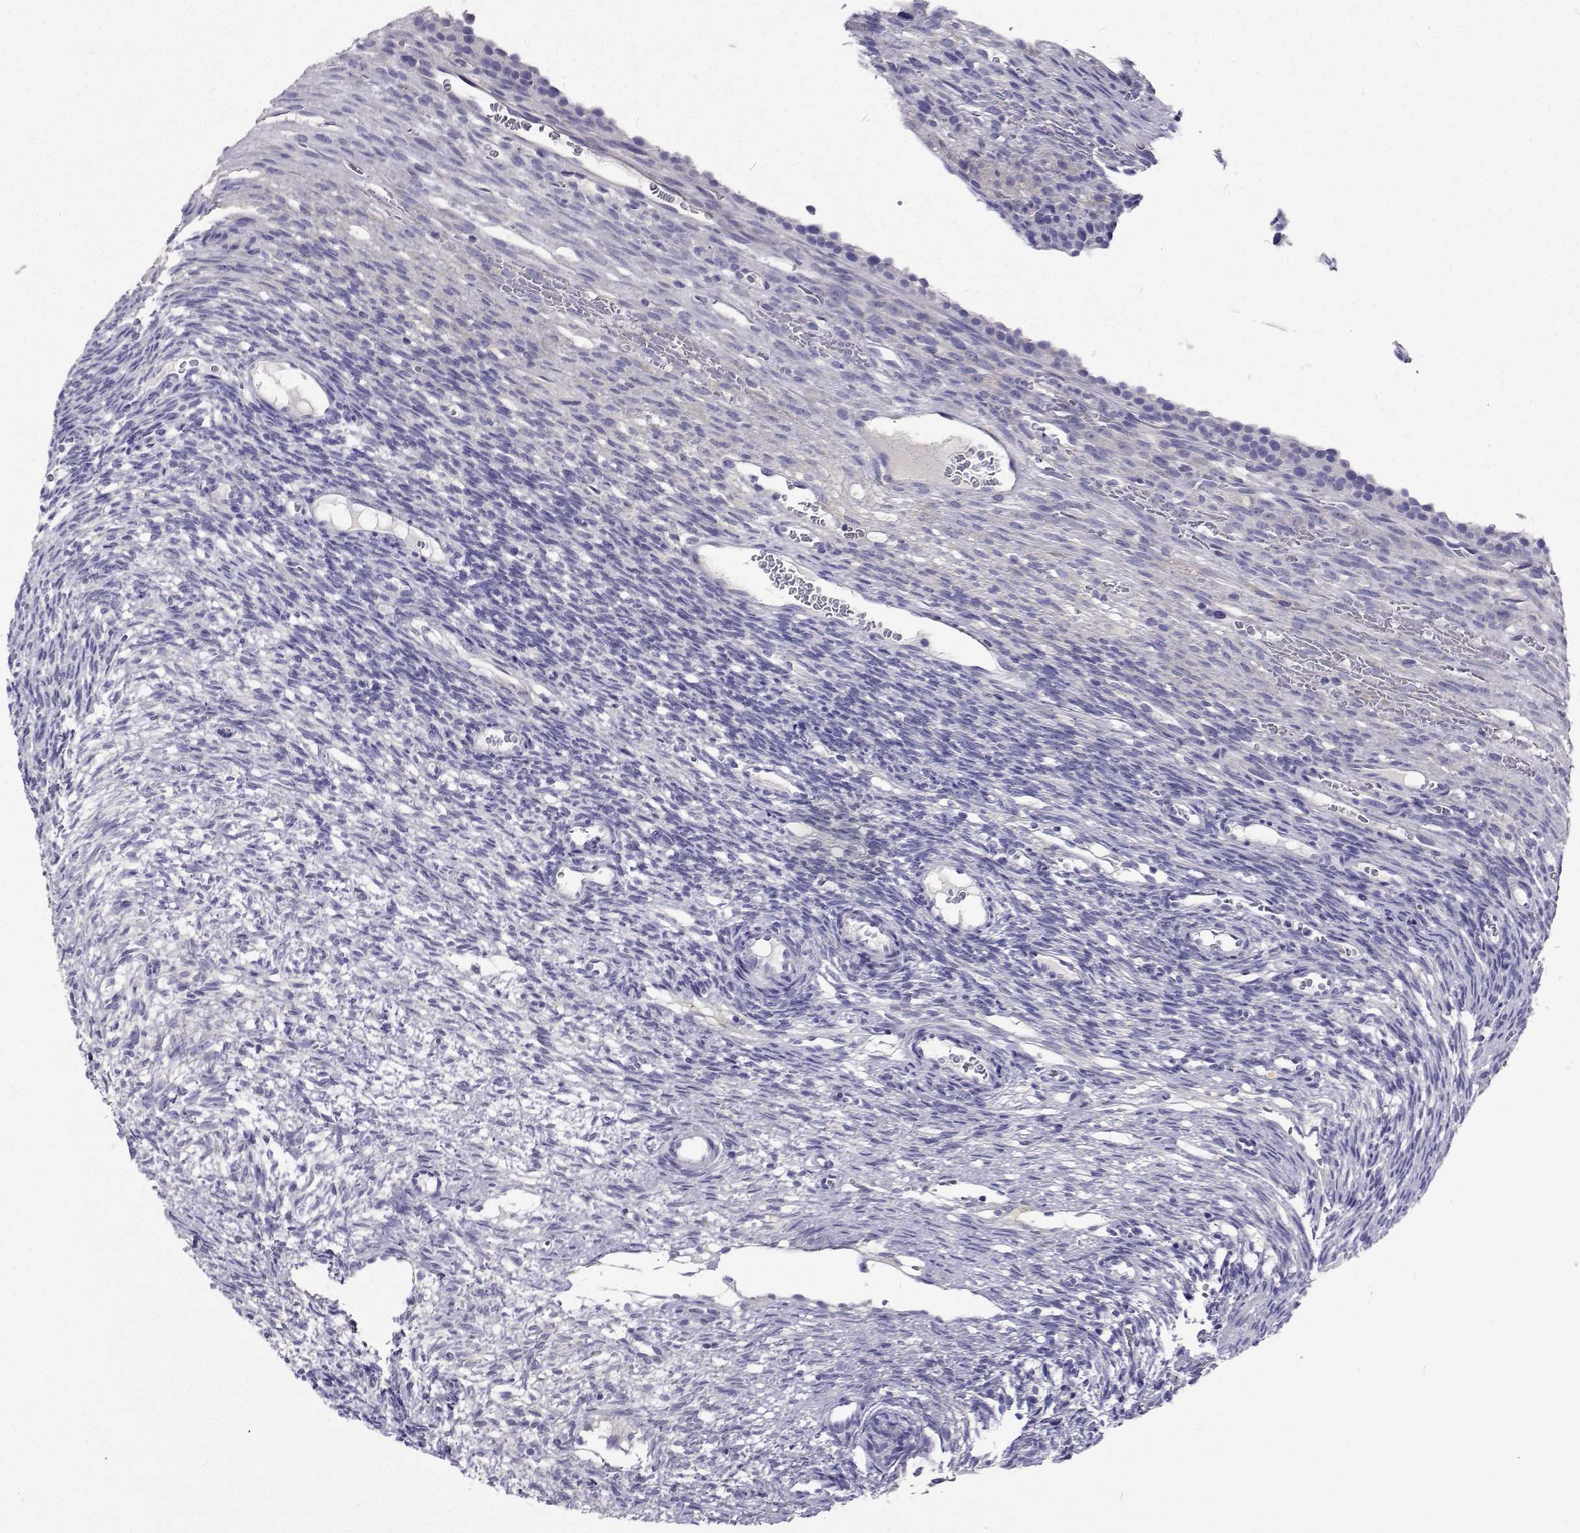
{"staining": {"intensity": "negative", "quantity": "none", "location": "none"}, "tissue": "ovary", "cell_type": "Follicle cells", "image_type": "normal", "snomed": [{"axis": "morphology", "description": "Normal tissue, NOS"}, {"axis": "topography", "description": "Ovary"}], "caption": "IHC photomicrograph of unremarkable ovary: ovary stained with DAB (3,3'-diaminobenzidine) demonstrates no significant protein staining in follicle cells. (Immunohistochemistry, brightfield microscopy, high magnification).", "gene": "LHFPL7", "patient": {"sex": "female", "age": 34}}